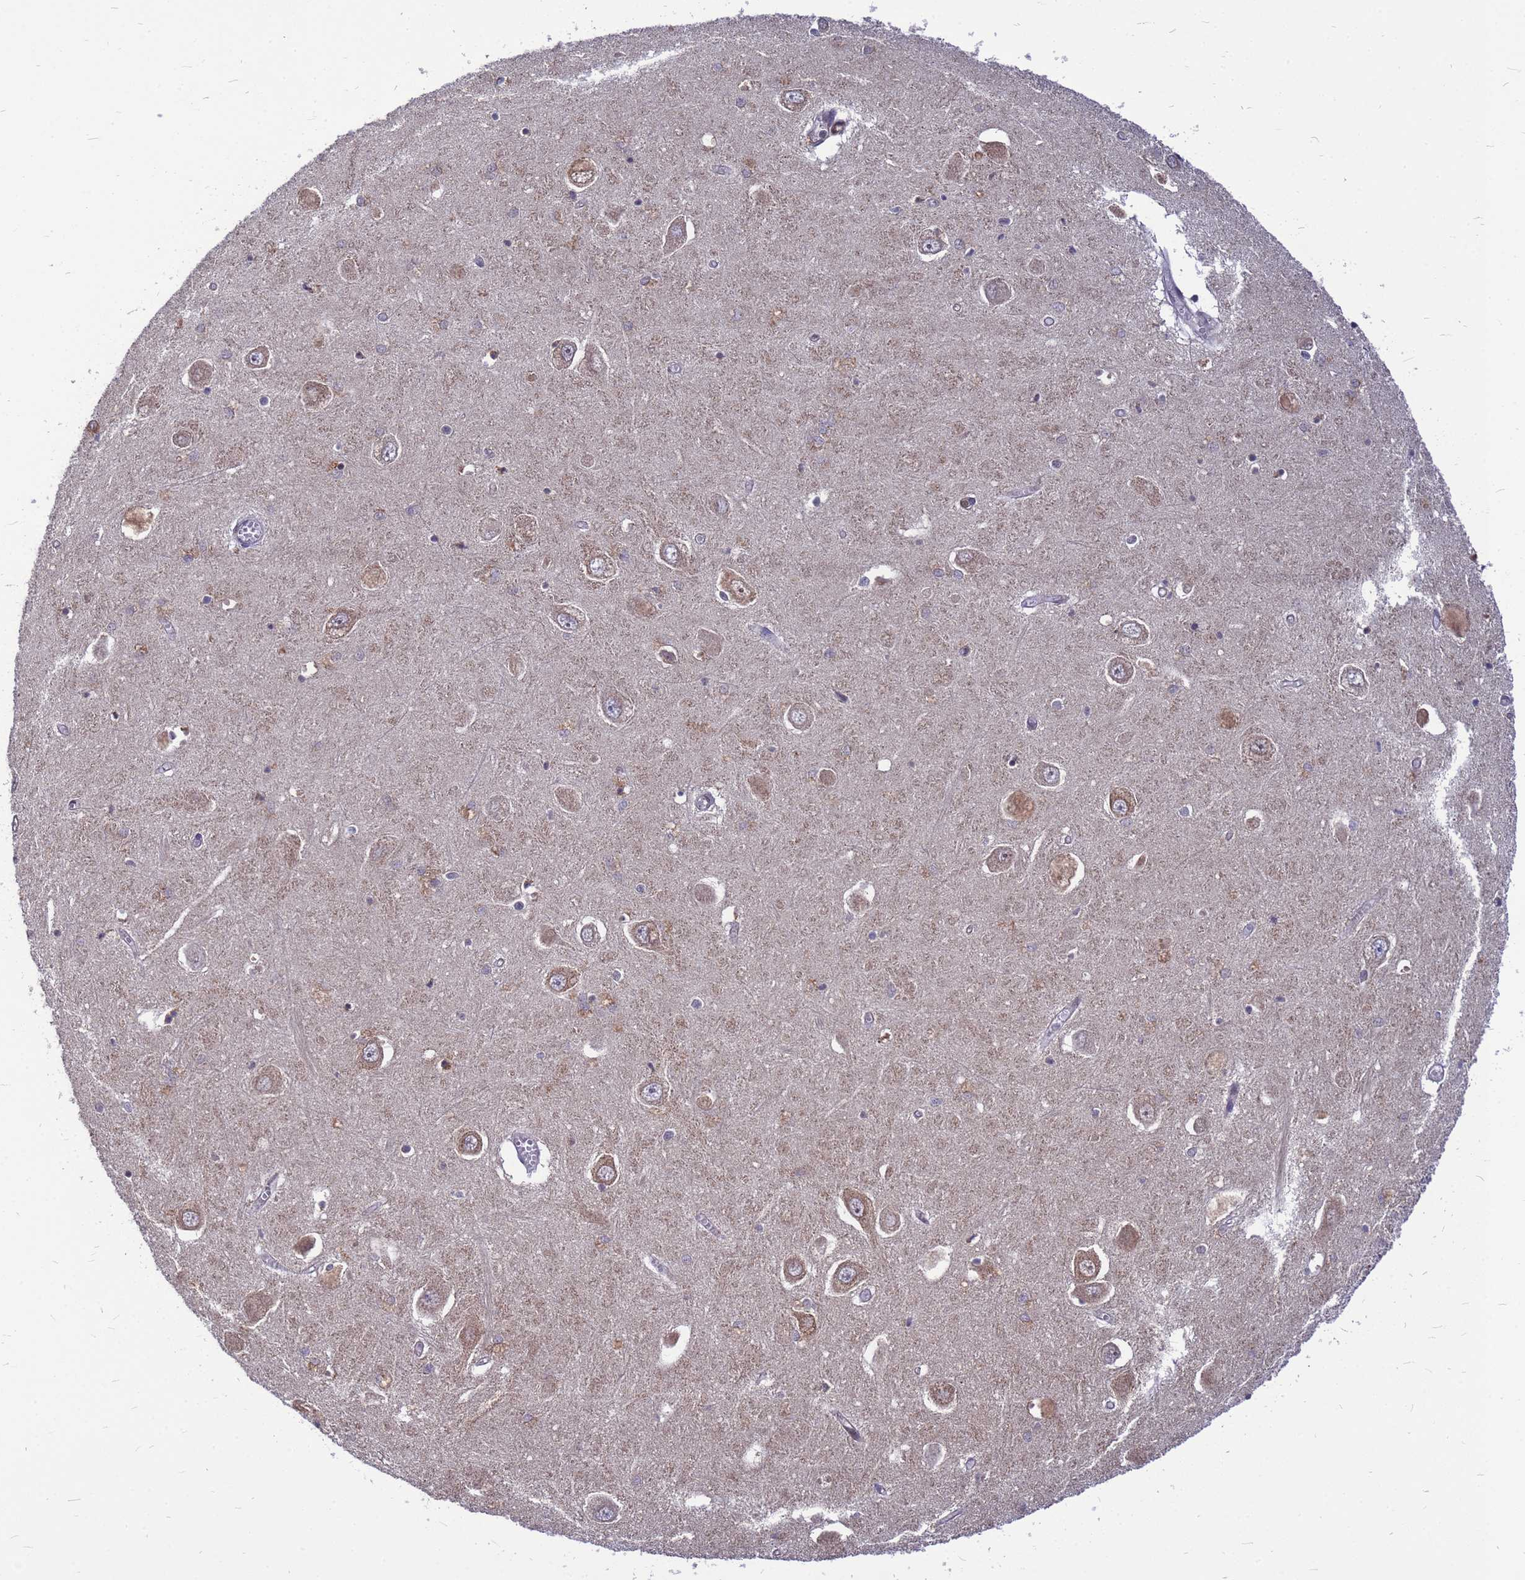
{"staining": {"intensity": "weak", "quantity": "<25%", "location": "cytoplasmic/membranous"}, "tissue": "hippocampus", "cell_type": "Glial cells", "image_type": "normal", "snomed": [{"axis": "morphology", "description": "Normal tissue, NOS"}, {"axis": "topography", "description": "Hippocampus"}], "caption": "Glial cells show no significant protein staining in unremarkable hippocampus. (Stains: DAB (3,3'-diaminobenzidine) immunohistochemistry with hematoxylin counter stain, Microscopy: brightfield microscopy at high magnification).", "gene": "CMC4", "patient": {"sex": "male", "age": 70}}